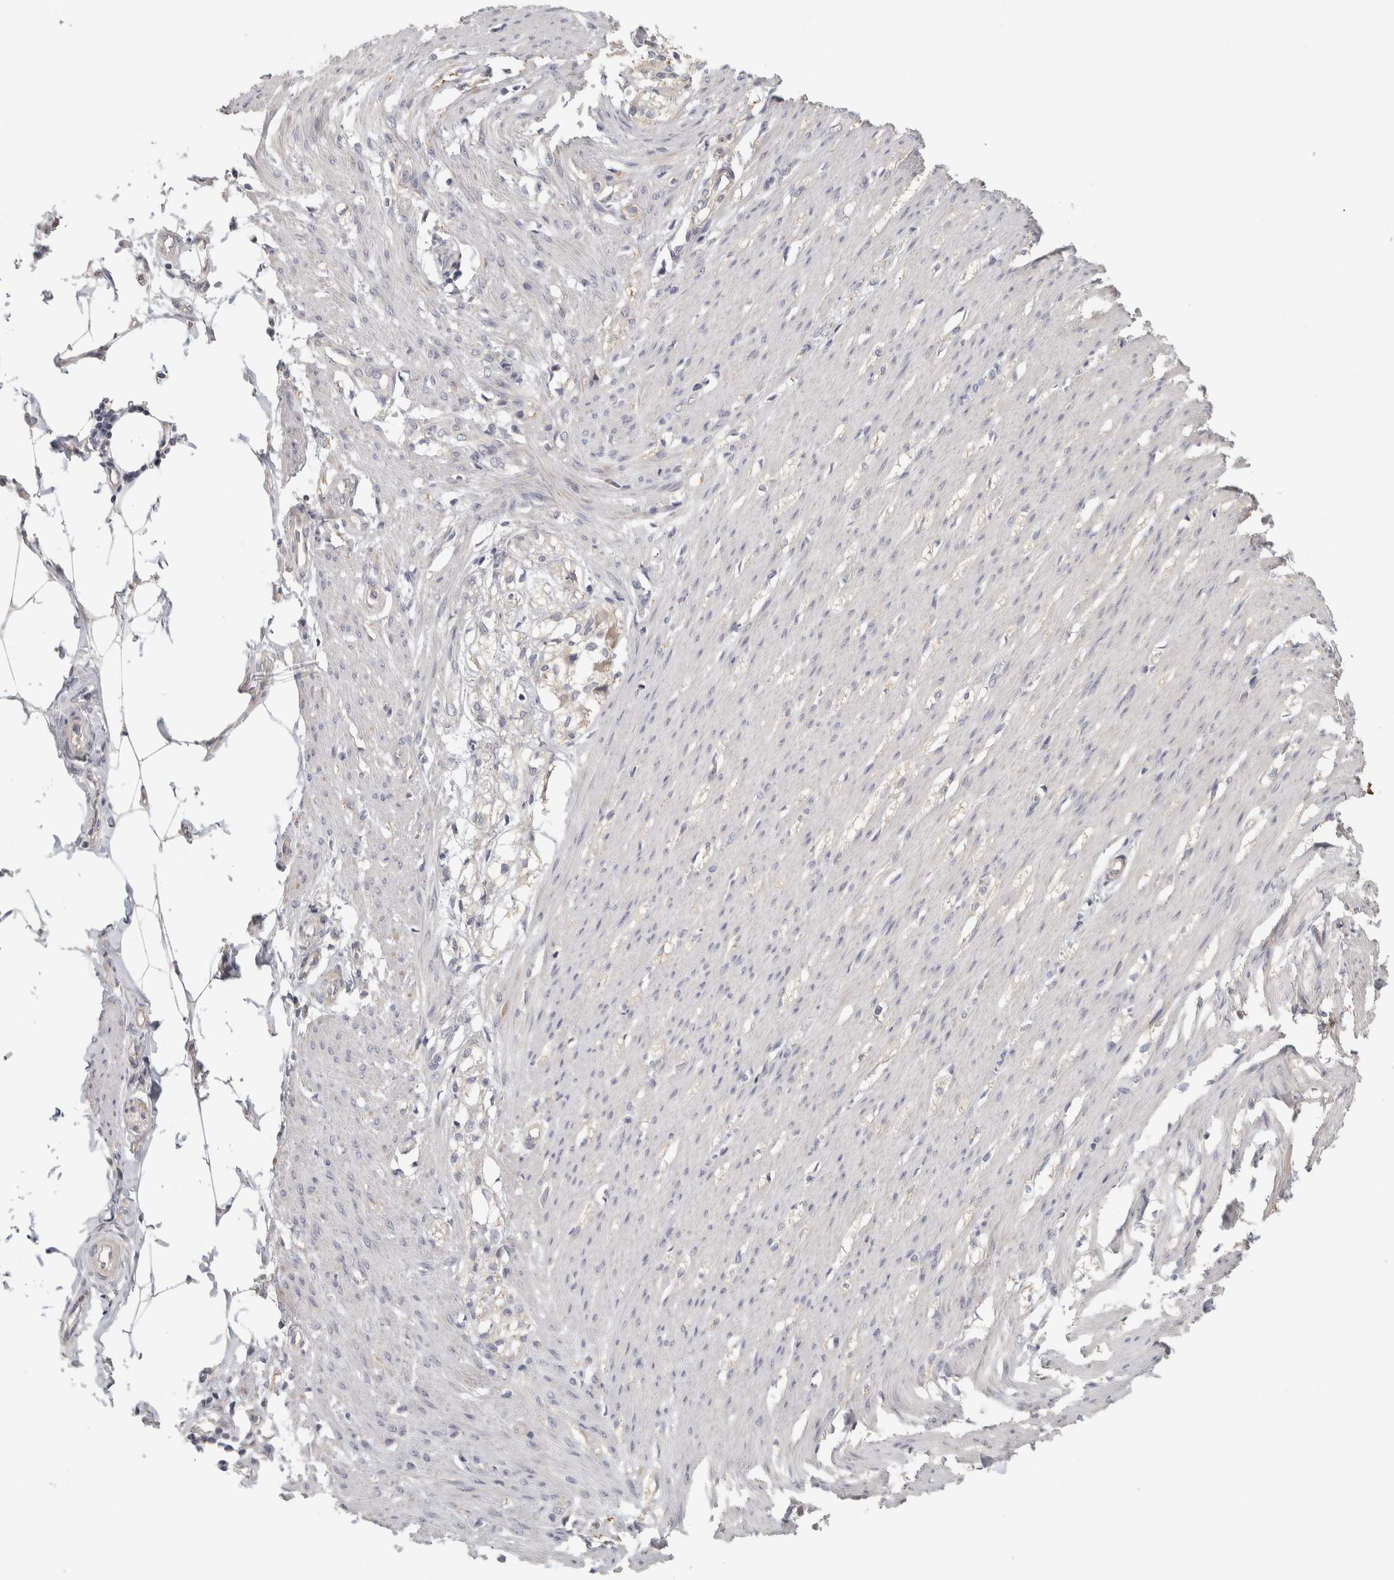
{"staining": {"intensity": "weak", "quantity": "25%-75%", "location": "cytoplasmic/membranous"}, "tissue": "smooth muscle", "cell_type": "Smooth muscle cells", "image_type": "normal", "snomed": [{"axis": "morphology", "description": "Normal tissue, NOS"}, {"axis": "morphology", "description": "Adenocarcinoma, NOS"}, {"axis": "topography", "description": "Smooth muscle"}, {"axis": "topography", "description": "Colon"}], "caption": "Smooth muscle cells show low levels of weak cytoplasmic/membranous positivity in about 25%-75% of cells in unremarkable smooth muscle. (Stains: DAB (3,3'-diaminobenzidine) in brown, nuclei in blue, Microscopy: brightfield microscopy at high magnification).", "gene": "DCXR", "patient": {"sex": "male", "age": 14}}